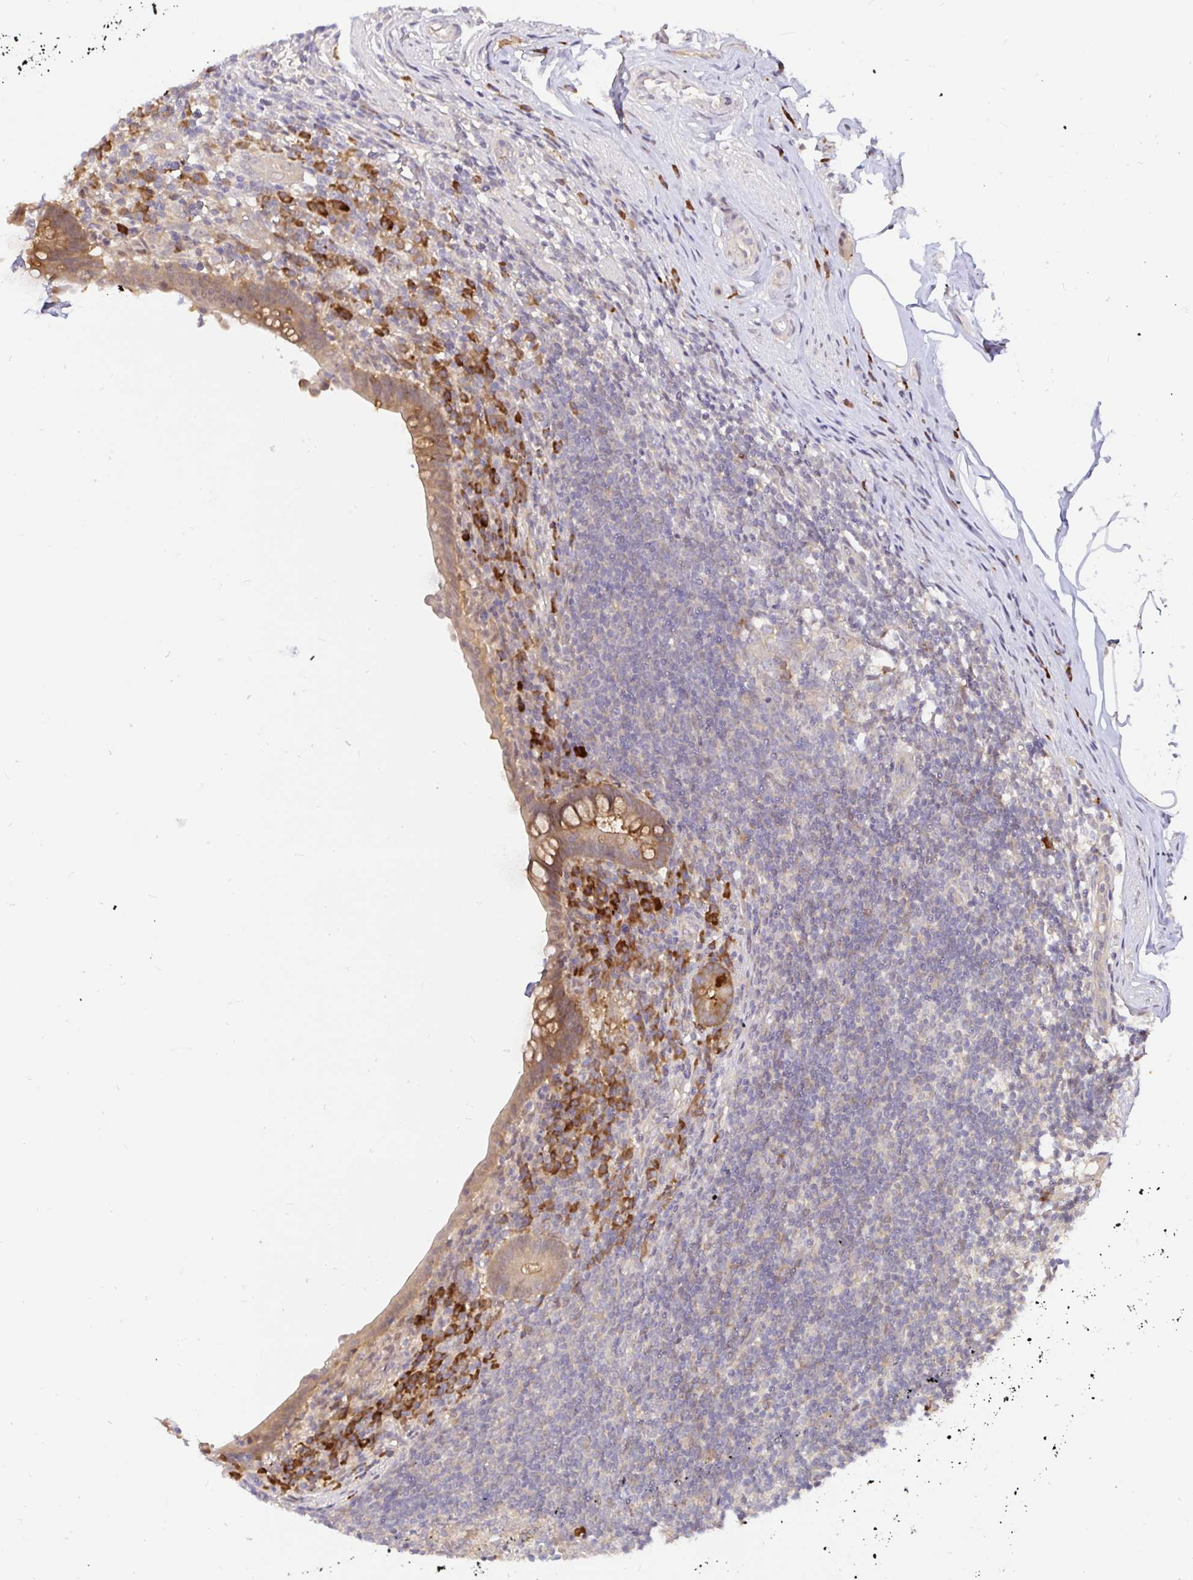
{"staining": {"intensity": "moderate", "quantity": ">75%", "location": "cytoplasmic/membranous"}, "tissue": "appendix", "cell_type": "Glandular cells", "image_type": "normal", "snomed": [{"axis": "morphology", "description": "Normal tissue, NOS"}, {"axis": "topography", "description": "Appendix"}], "caption": "Normal appendix shows moderate cytoplasmic/membranous positivity in approximately >75% of glandular cells.", "gene": "LMO4", "patient": {"sex": "female", "age": 56}}